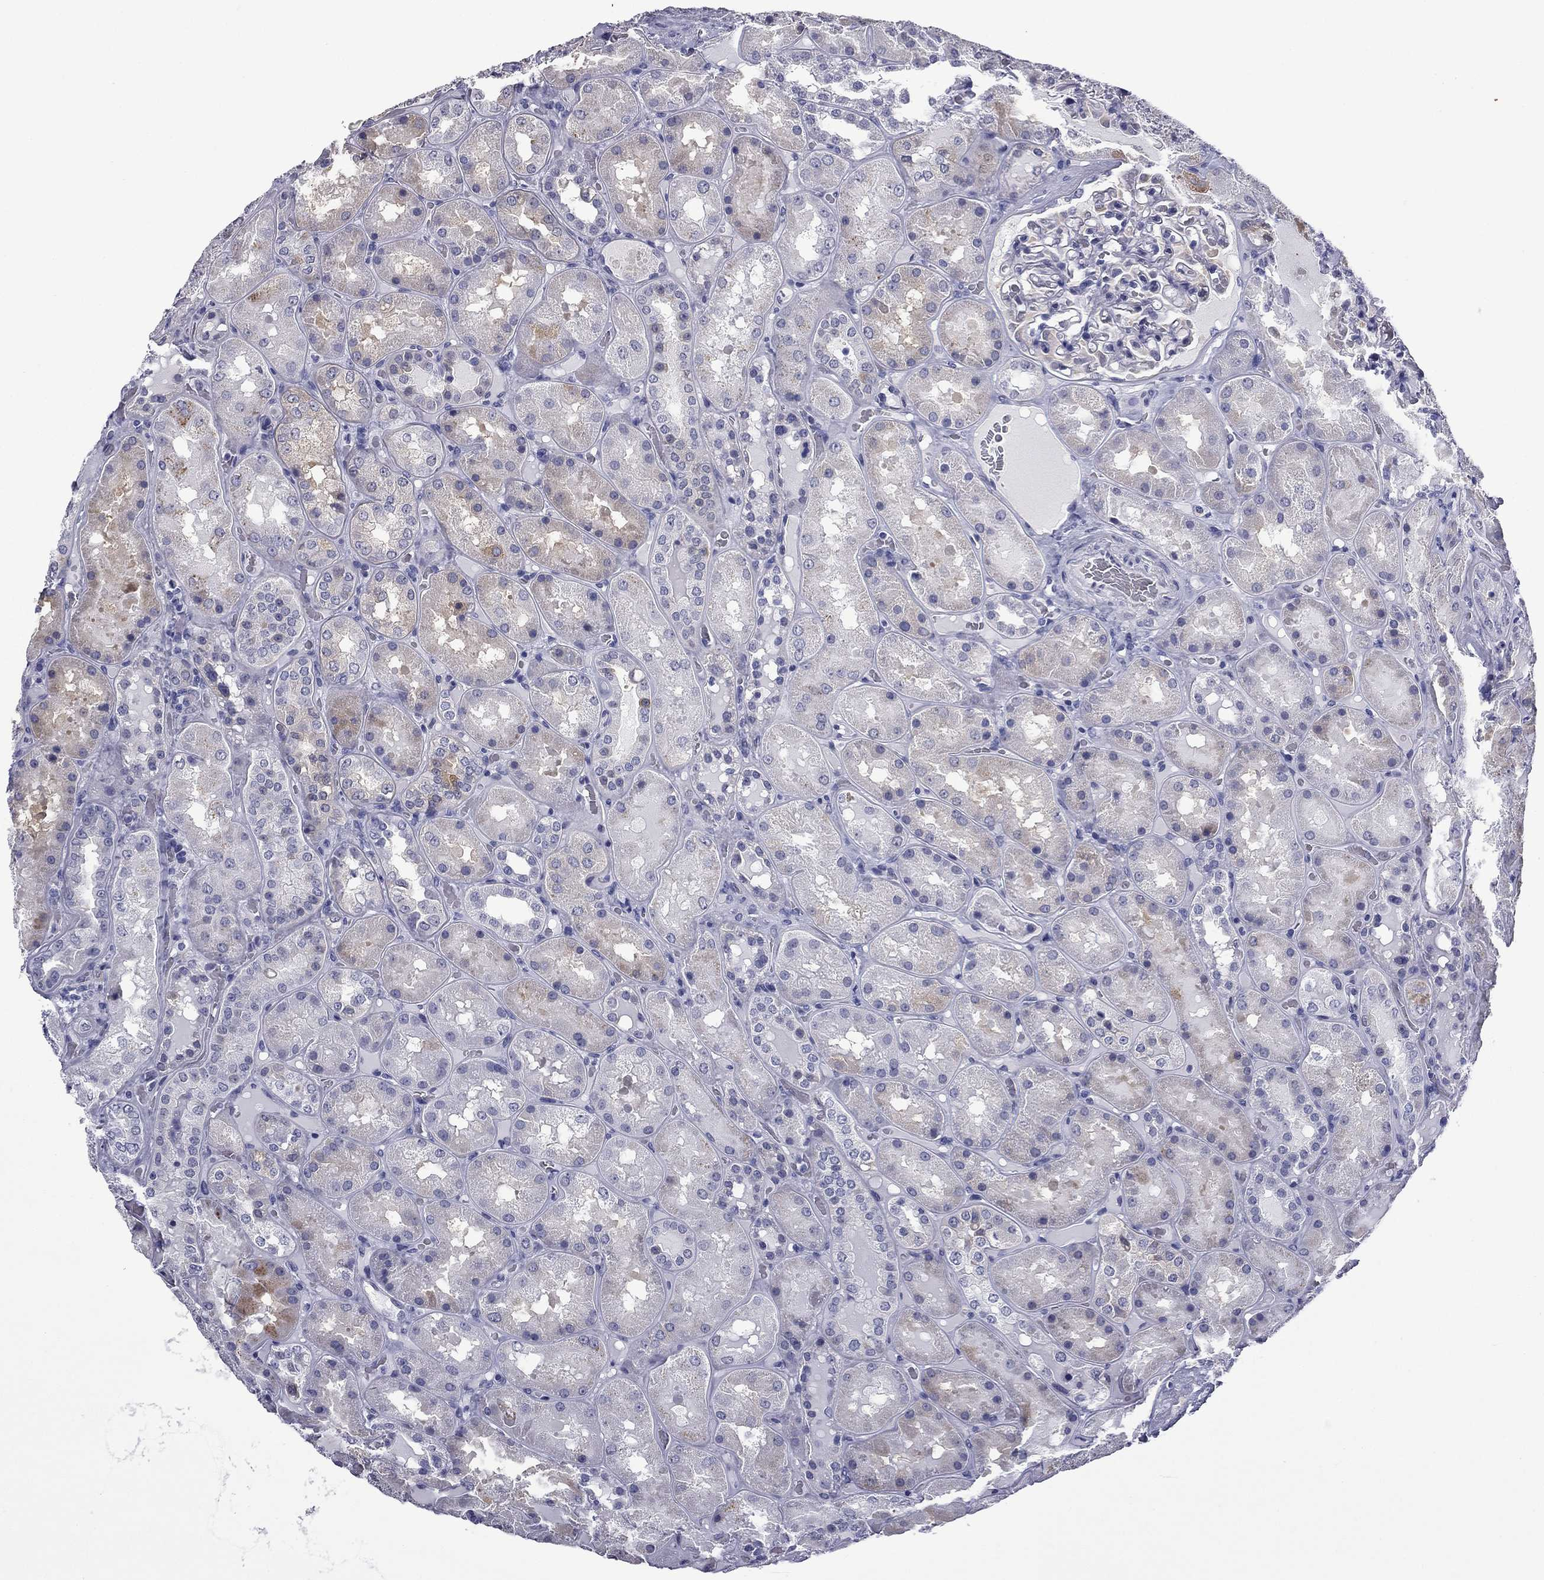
{"staining": {"intensity": "negative", "quantity": "none", "location": "none"}, "tissue": "kidney", "cell_type": "Cells in glomeruli", "image_type": "normal", "snomed": [{"axis": "morphology", "description": "Normal tissue, NOS"}, {"axis": "topography", "description": "Kidney"}], "caption": "Protein analysis of benign kidney displays no significant staining in cells in glomeruli.", "gene": "BCL2L14", "patient": {"sex": "male", "age": 73}}